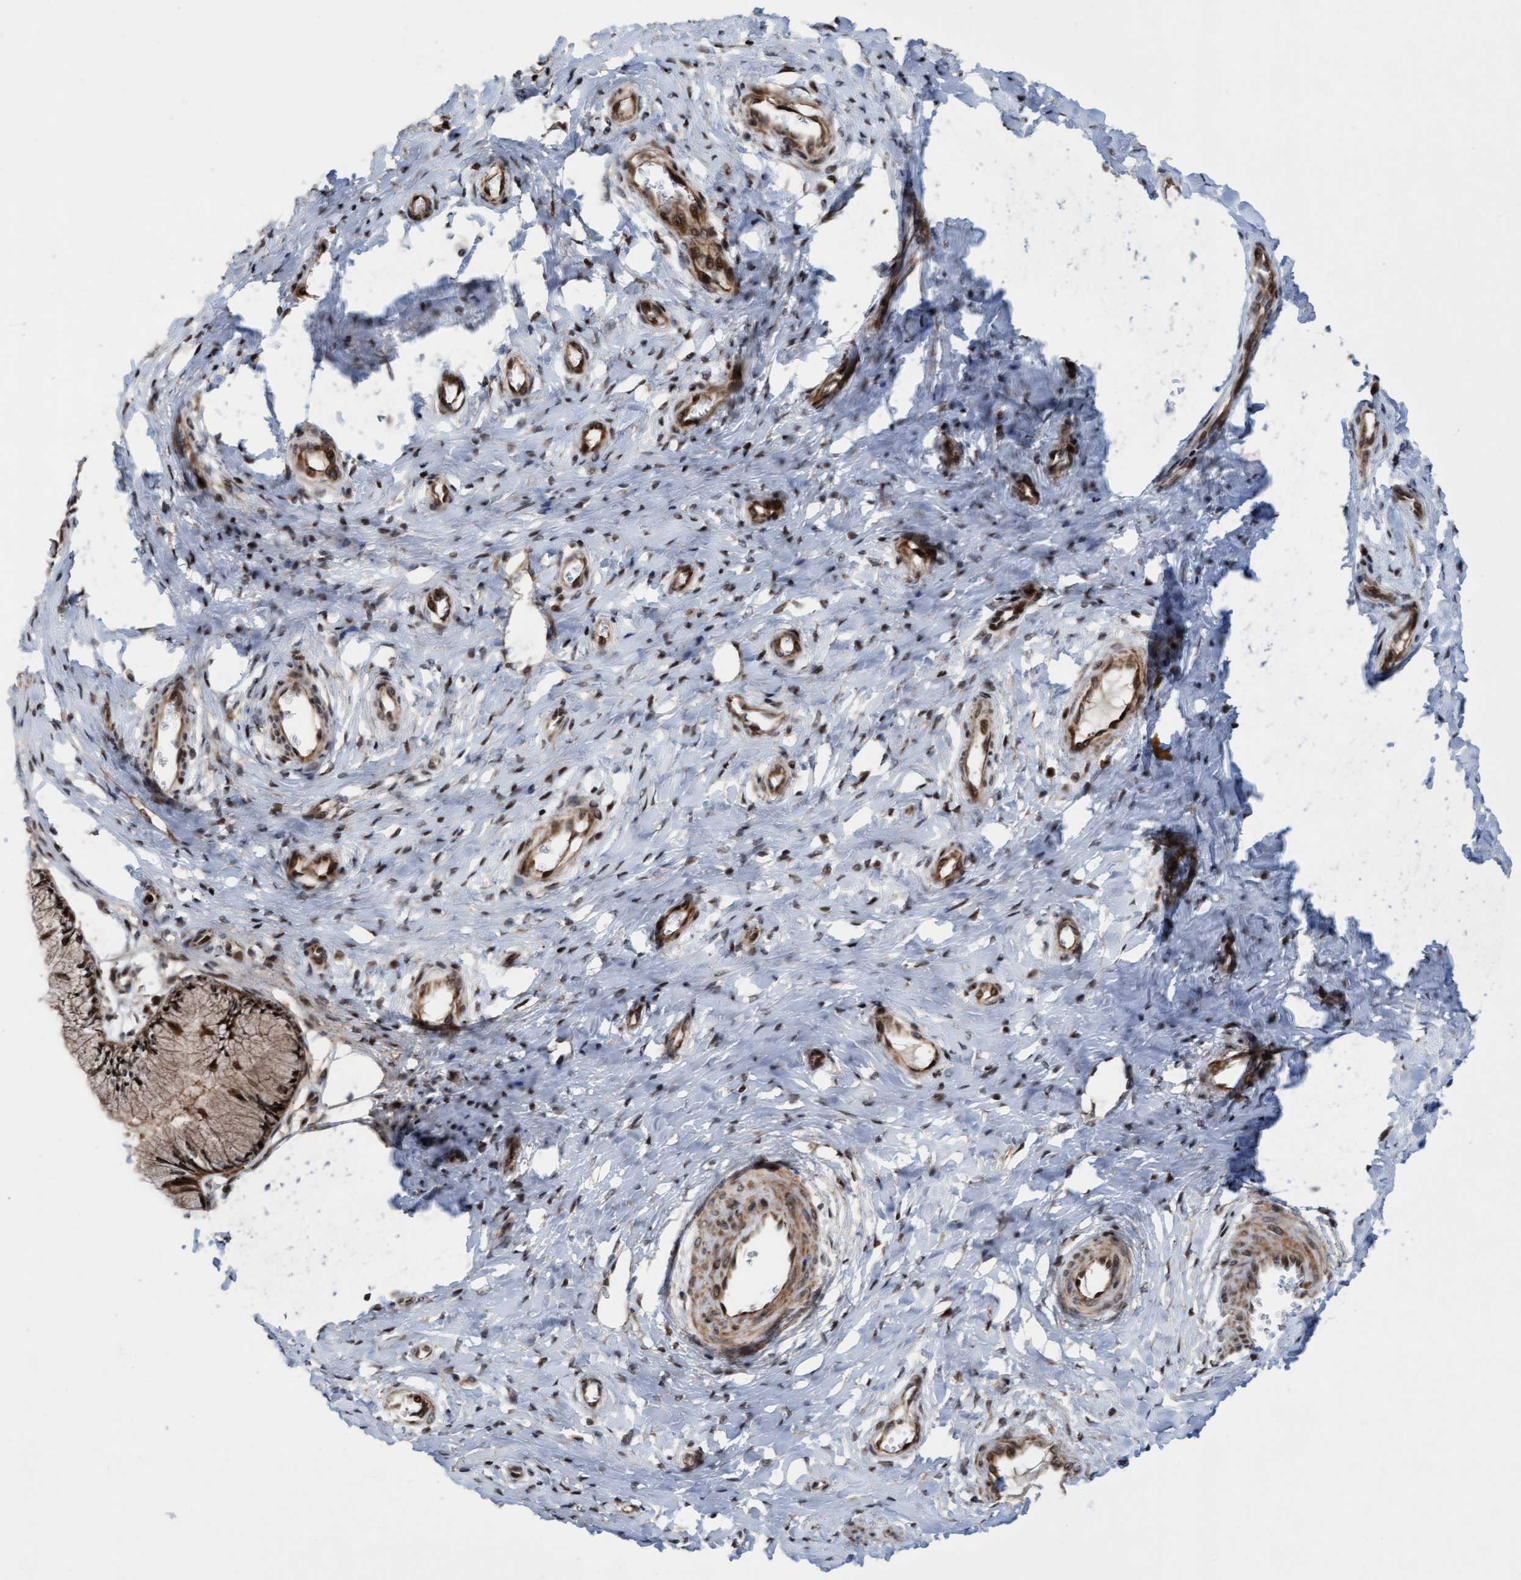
{"staining": {"intensity": "moderate", "quantity": ">75%", "location": "cytoplasmic/membranous,nuclear"}, "tissue": "cervix", "cell_type": "Glandular cells", "image_type": "normal", "snomed": [{"axis": "morphology", "description": "Normal tissue, NOS"}, {"axis": "topography", "description": "Cervix"}], "caption": "Immunohistochemistry (IHC) of unremarkable human cervix demonstrates medium levels of moderate cytoplasmic/membranous,nuclear staining in approximately >75% of glandular cells. The protein is shown in brown color, while the nuclei are stained blue.", "gene": "ITFG1", "patient": {"sex": "female", "age": 55}}